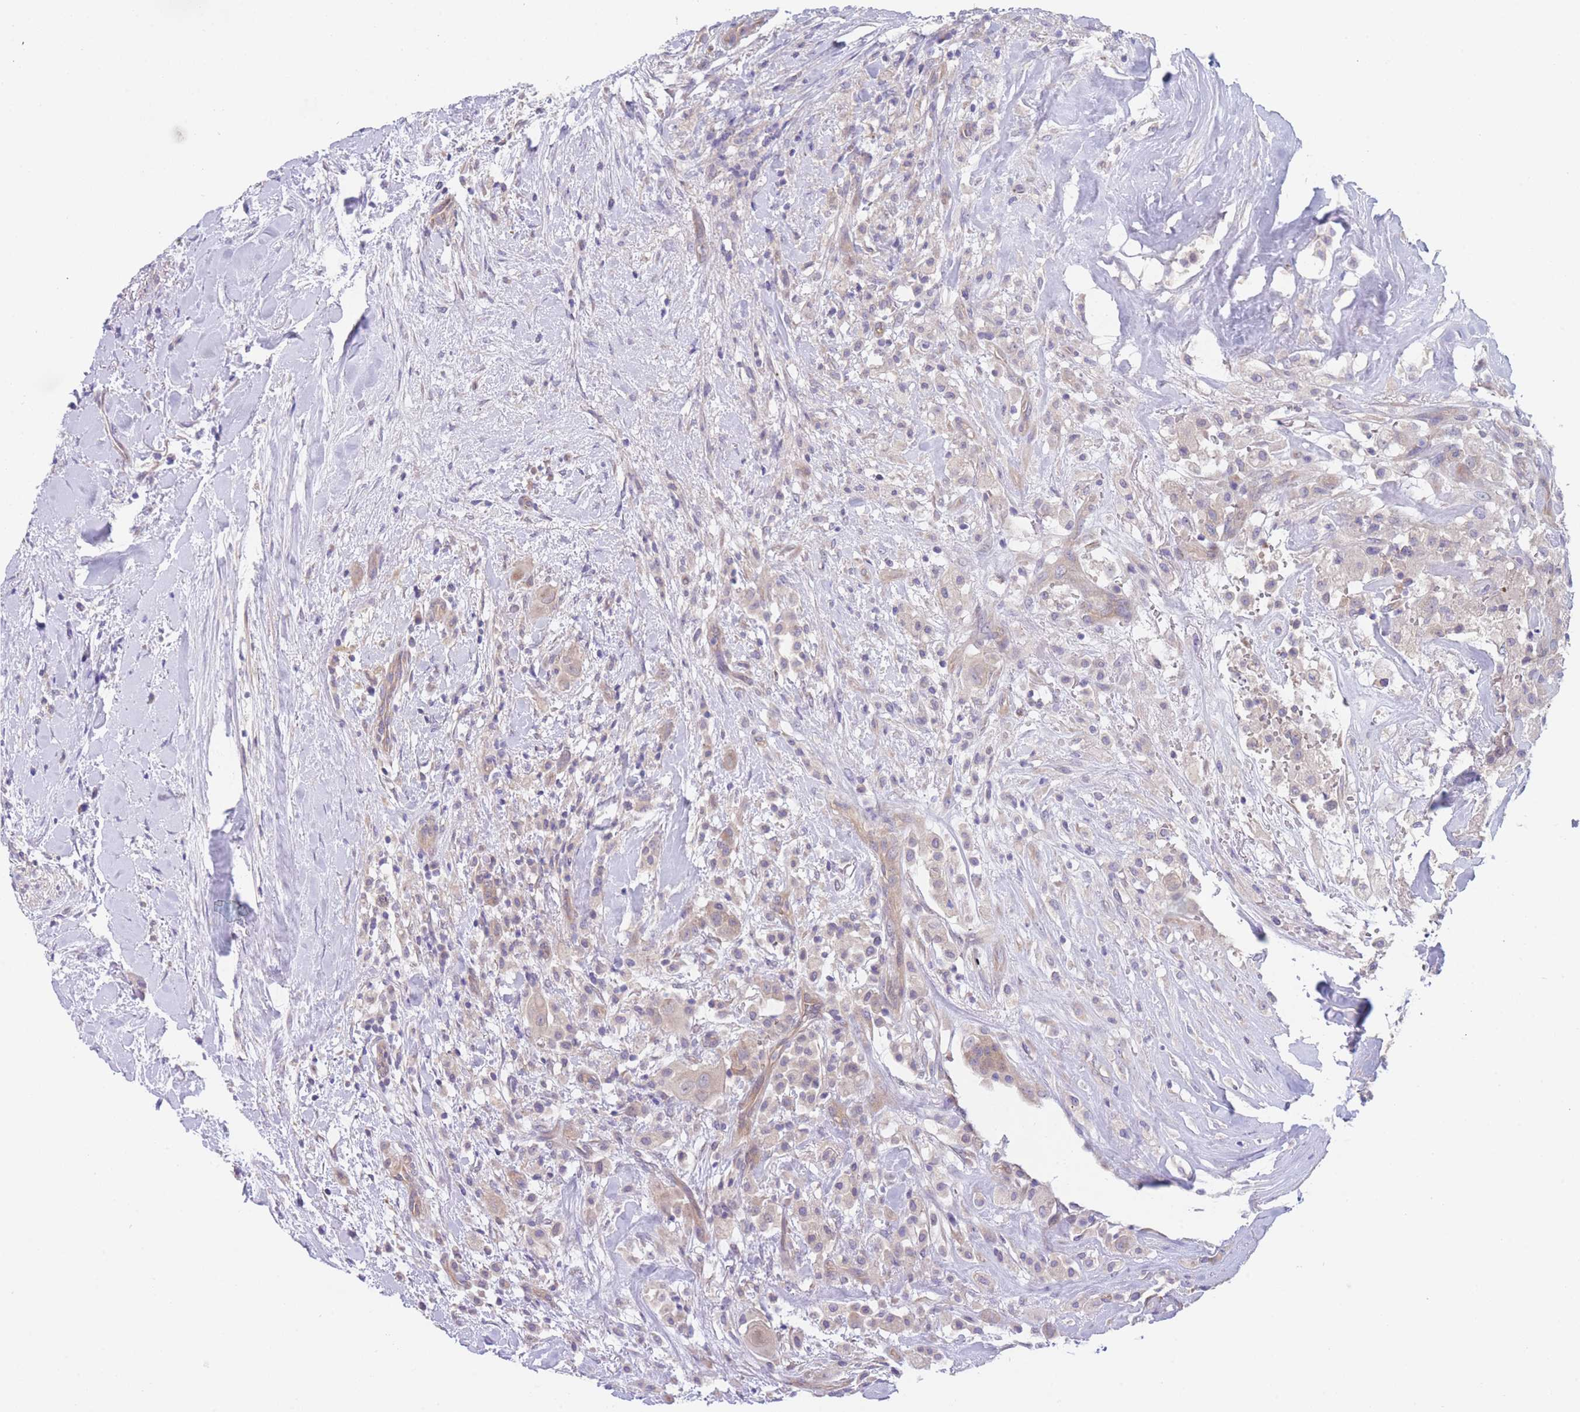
{"staining": {"intensity": "weak", "quantity": "25%-75%", "location": "cytoplasmic/membranous"}, "tissue": "thyroid cancer", "cell_type": "Tumor cells", "image_type": "cancer", "snomed": [{"axis": "morphology", "description": "Normal tissue, NOS"}, {"axis": "morphology", "description": "Papillary adenocarcinoma, NOS"}, {"axis": "topography", "description": "Thyroid gland"}], "caption": "Immunohistochemistry (DAB (3,3'-diaminobenzidine)) staining of human thyroid cancer (papillary adenocarcinoma) exhibits weak cytoplasmic/membranous protein expression in approximately 25%-75% of tumor cells.", "gene": "ZNF281", "patient": {"sex": "female", "age": 59}}